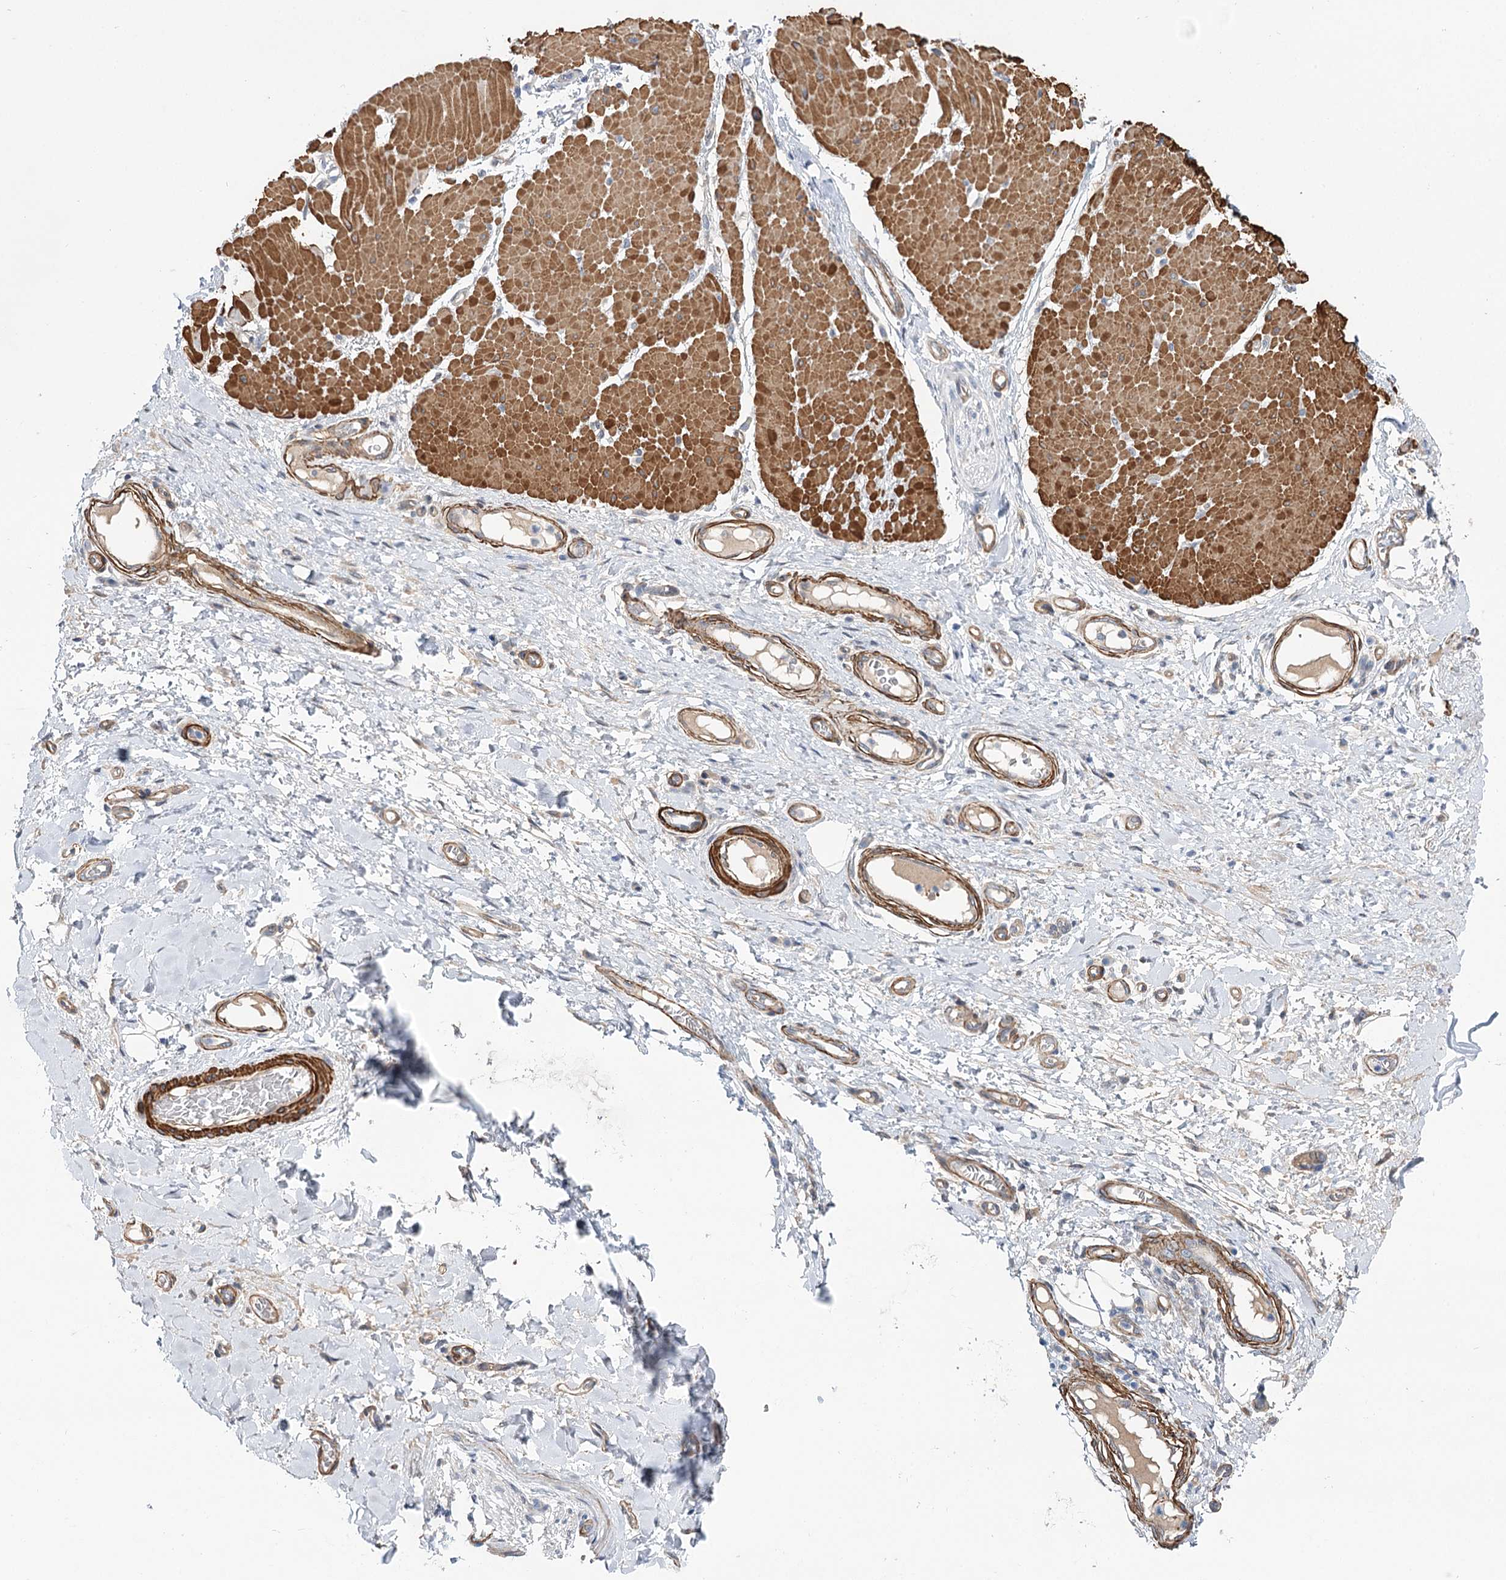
{"staining": {"intensity": "negative", "quantity": "none", "location": "none"}, "tissue": "adipose tissue", "cell_type": "Adipocytes", "image_type": "normal", "snomed": [{"axis": "morphology", "description": "Normal tissue, NOS"}, {"axis": "morphology", "description": "Adenocarcinoma, NOS"}, {"axis": "topography", "description": "Esophagus"}, {"axis": "topography", "description": "Stomach, upper"}, {"axis": "topography", "description": "Peripheral nerve tissue"}], "caption": "The photomicrograph displays no significant staining in adipocytes of adipose tissue.", "gene": "WASHC3", "patient": {"sex": "male", "age": 62}}